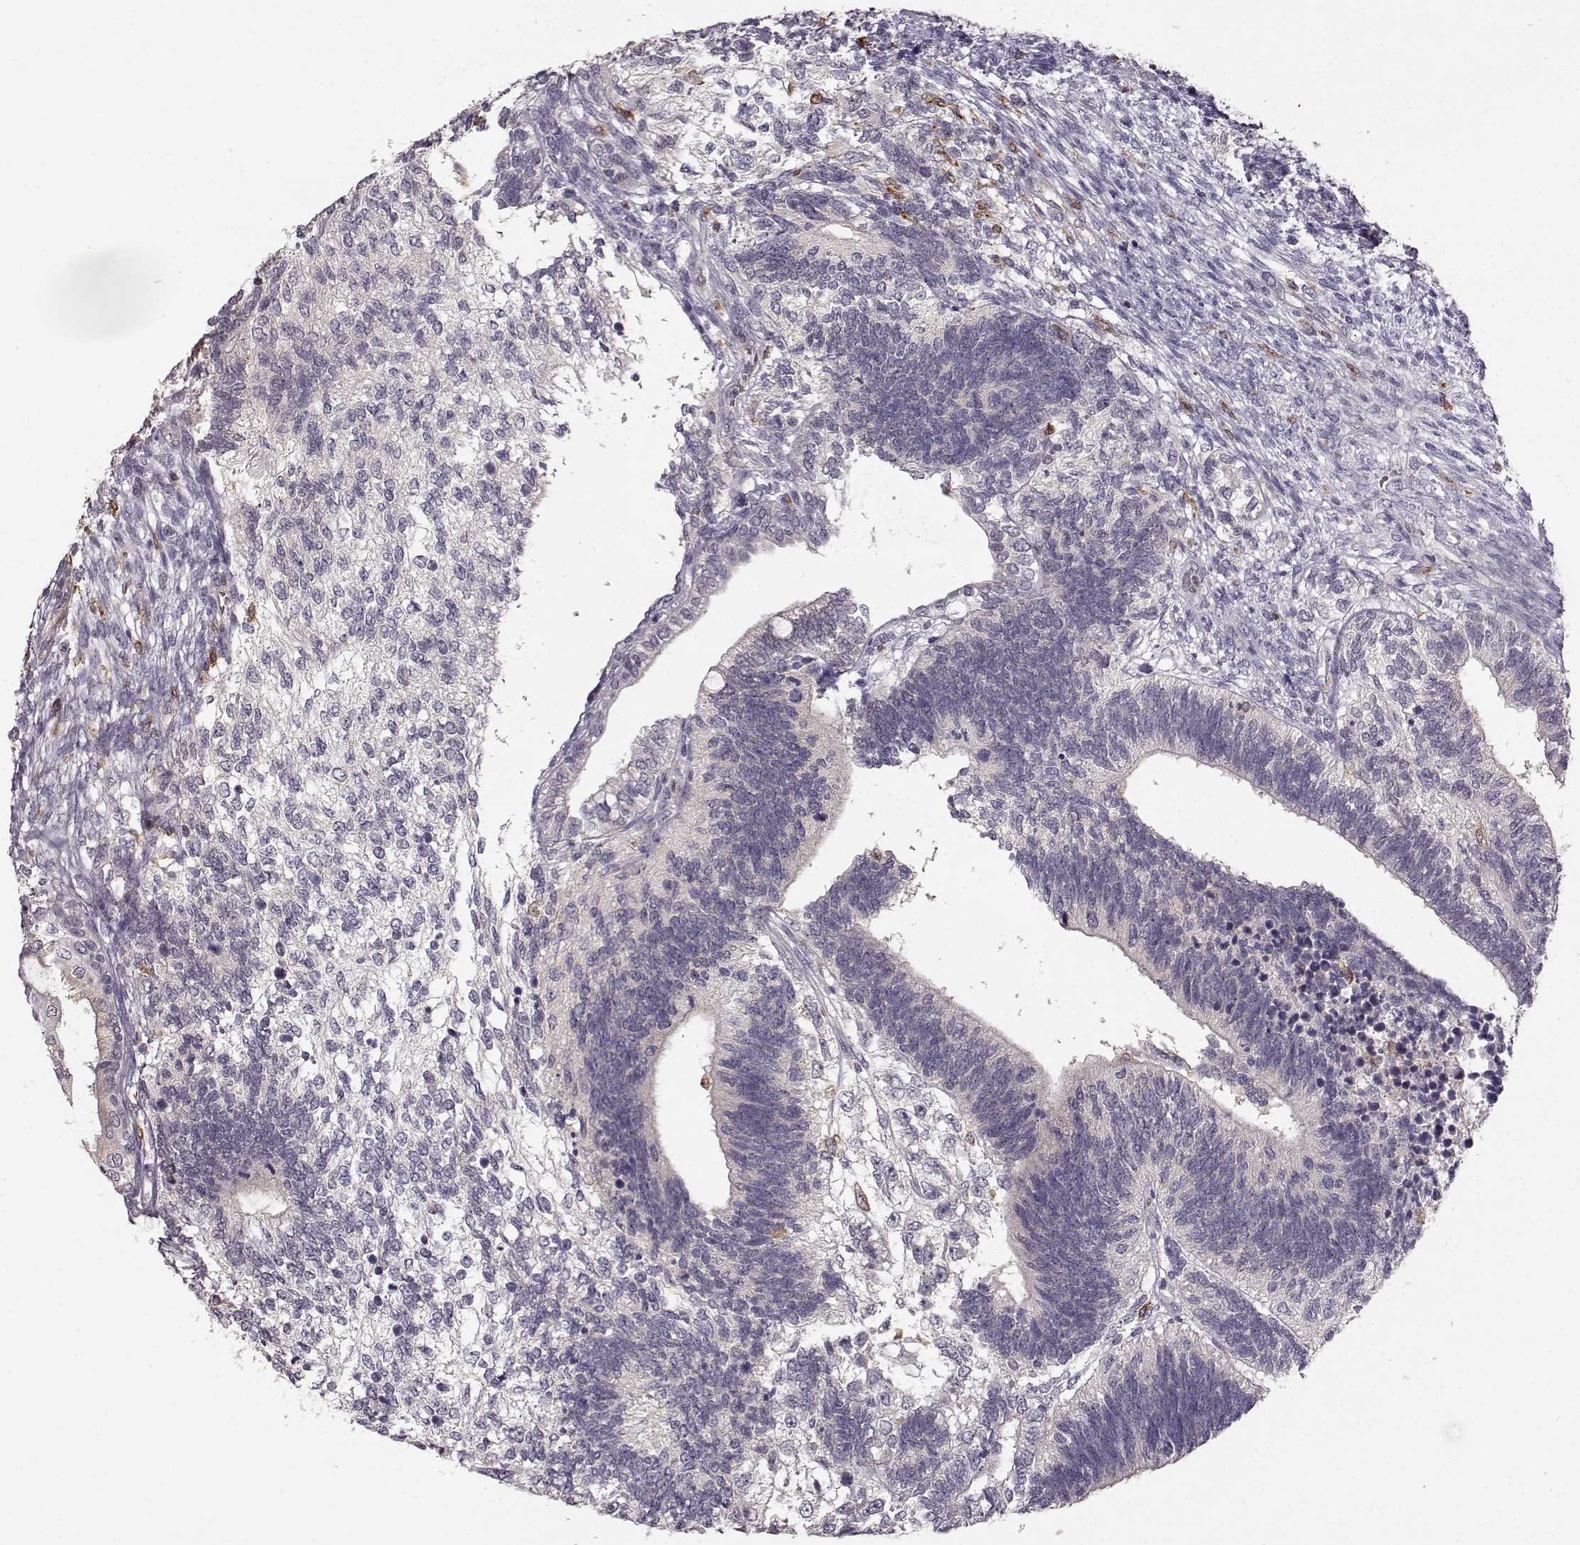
{"staining": {"intensity": "negative", "quantity": "none", "location": "none"}, "tissue": "testis cancer", "cell_type": "Tumor cells", "image_type": "cancer", "snomed": [{"axis": "morphology", "description": "Seminoma, NOS"}, {"axis": "morphology", "description": "Carcinoma, Embryonal, NOS"}, {"axis": "topography", "description": "Testis"}], "caption": "A micrograph of testis cancer (seminoma) stained for a protein displays no brown staining in tumor cells.", "gene": "SPAG17", "patient": {"sex": "male", "age": 41}}